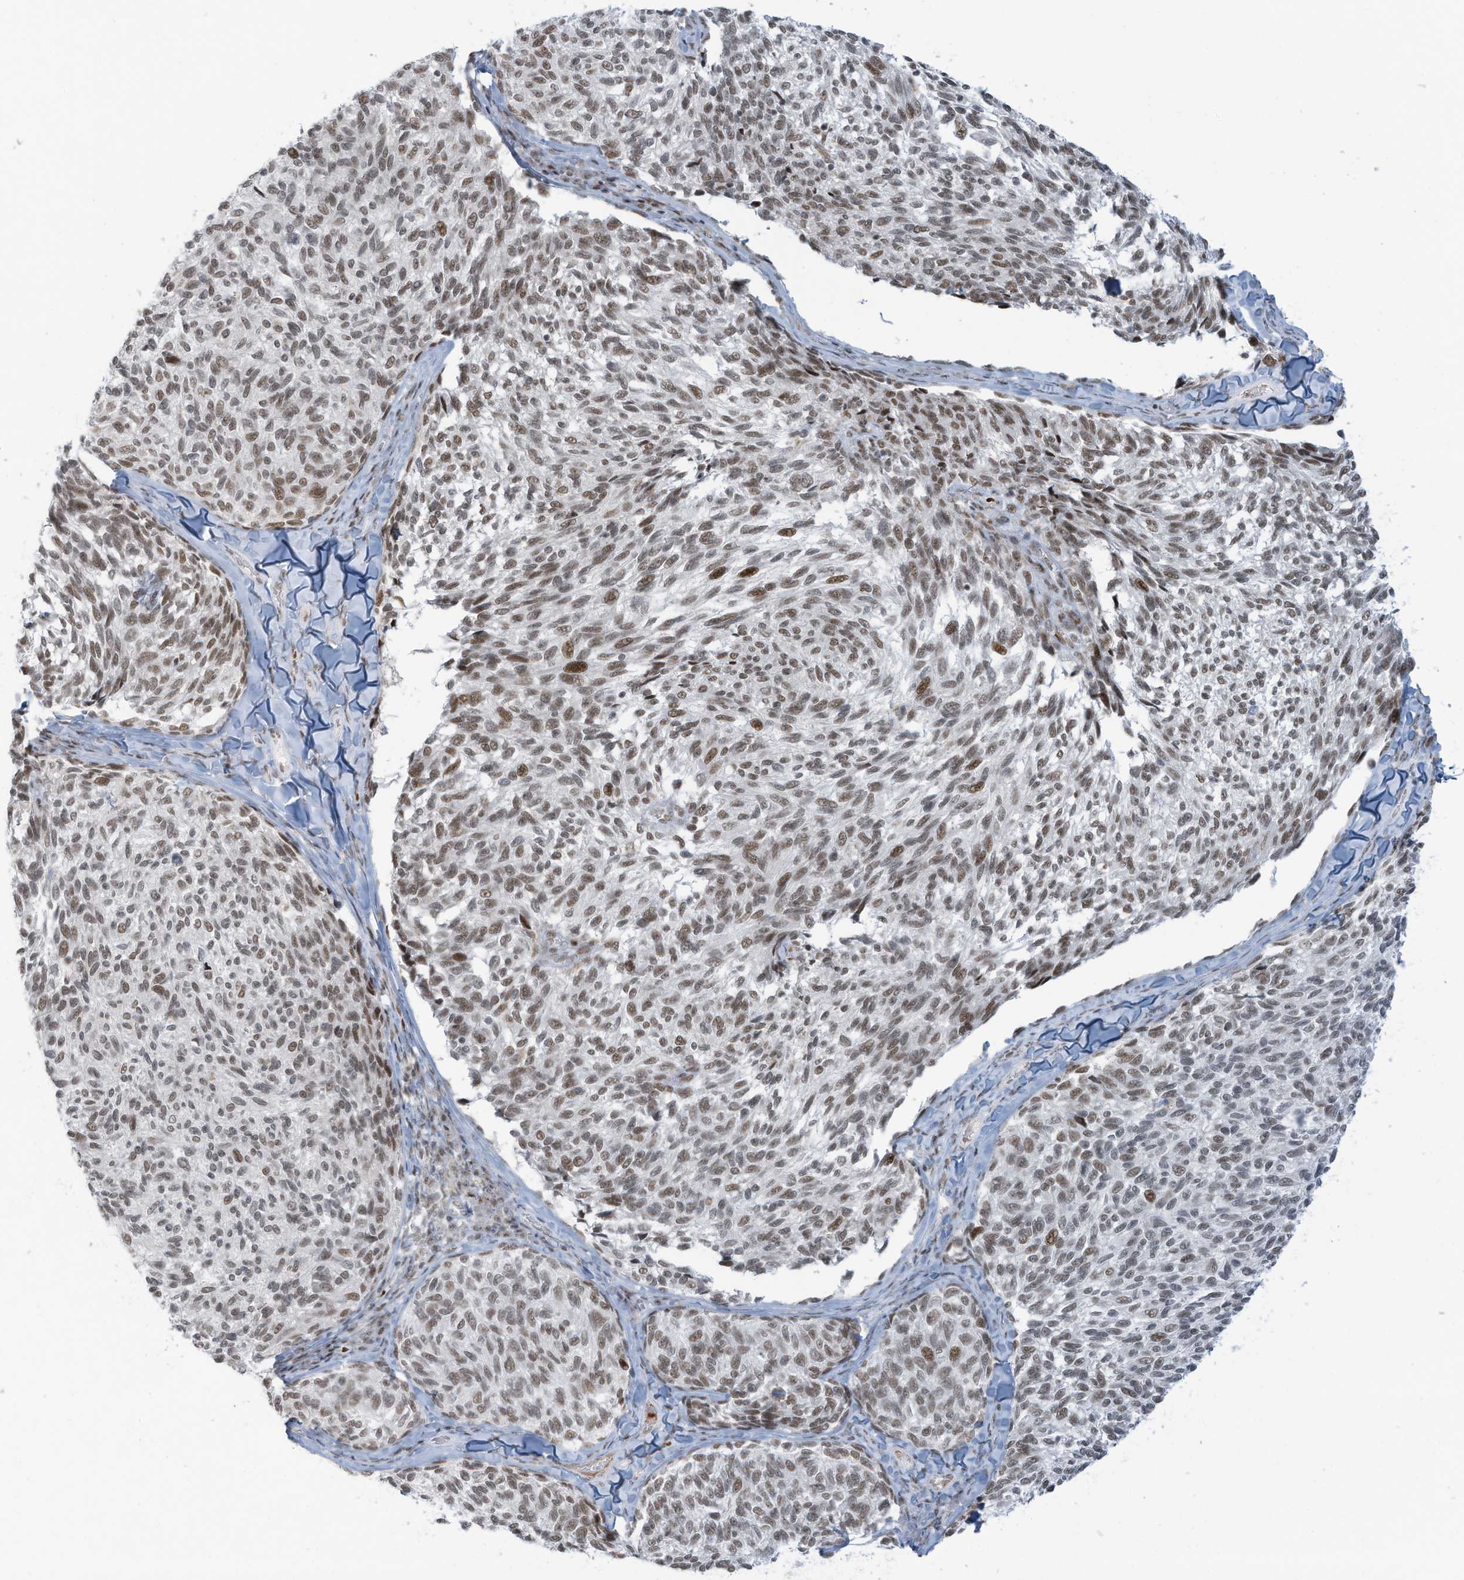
{"staining": {"intensity": "moderate", "quantity": ">75%", "location": "nuclear"}, "tissue": "melanoma", "cell_type": "Tumor cells", "image_type": "cancer", "snomed": [{"axis": "morphology", "description": "Malignant melanoma, NOS"}, {"axis": "topography", "description": "Skin"}], "caption": "IHC (DAB (3,3'-diaminobenzidine)) staining of human melanoma reveals moderate nuclear protein staining in approximately >75% of tumor cells. The staining was performed using DAB to visualize the protein expression in brown, while the nuclei were stained in blue with hematoxylin (Magnification: 20x).", "gene": "ECT2L", "patient": {"sex": "female", "age": 73}}